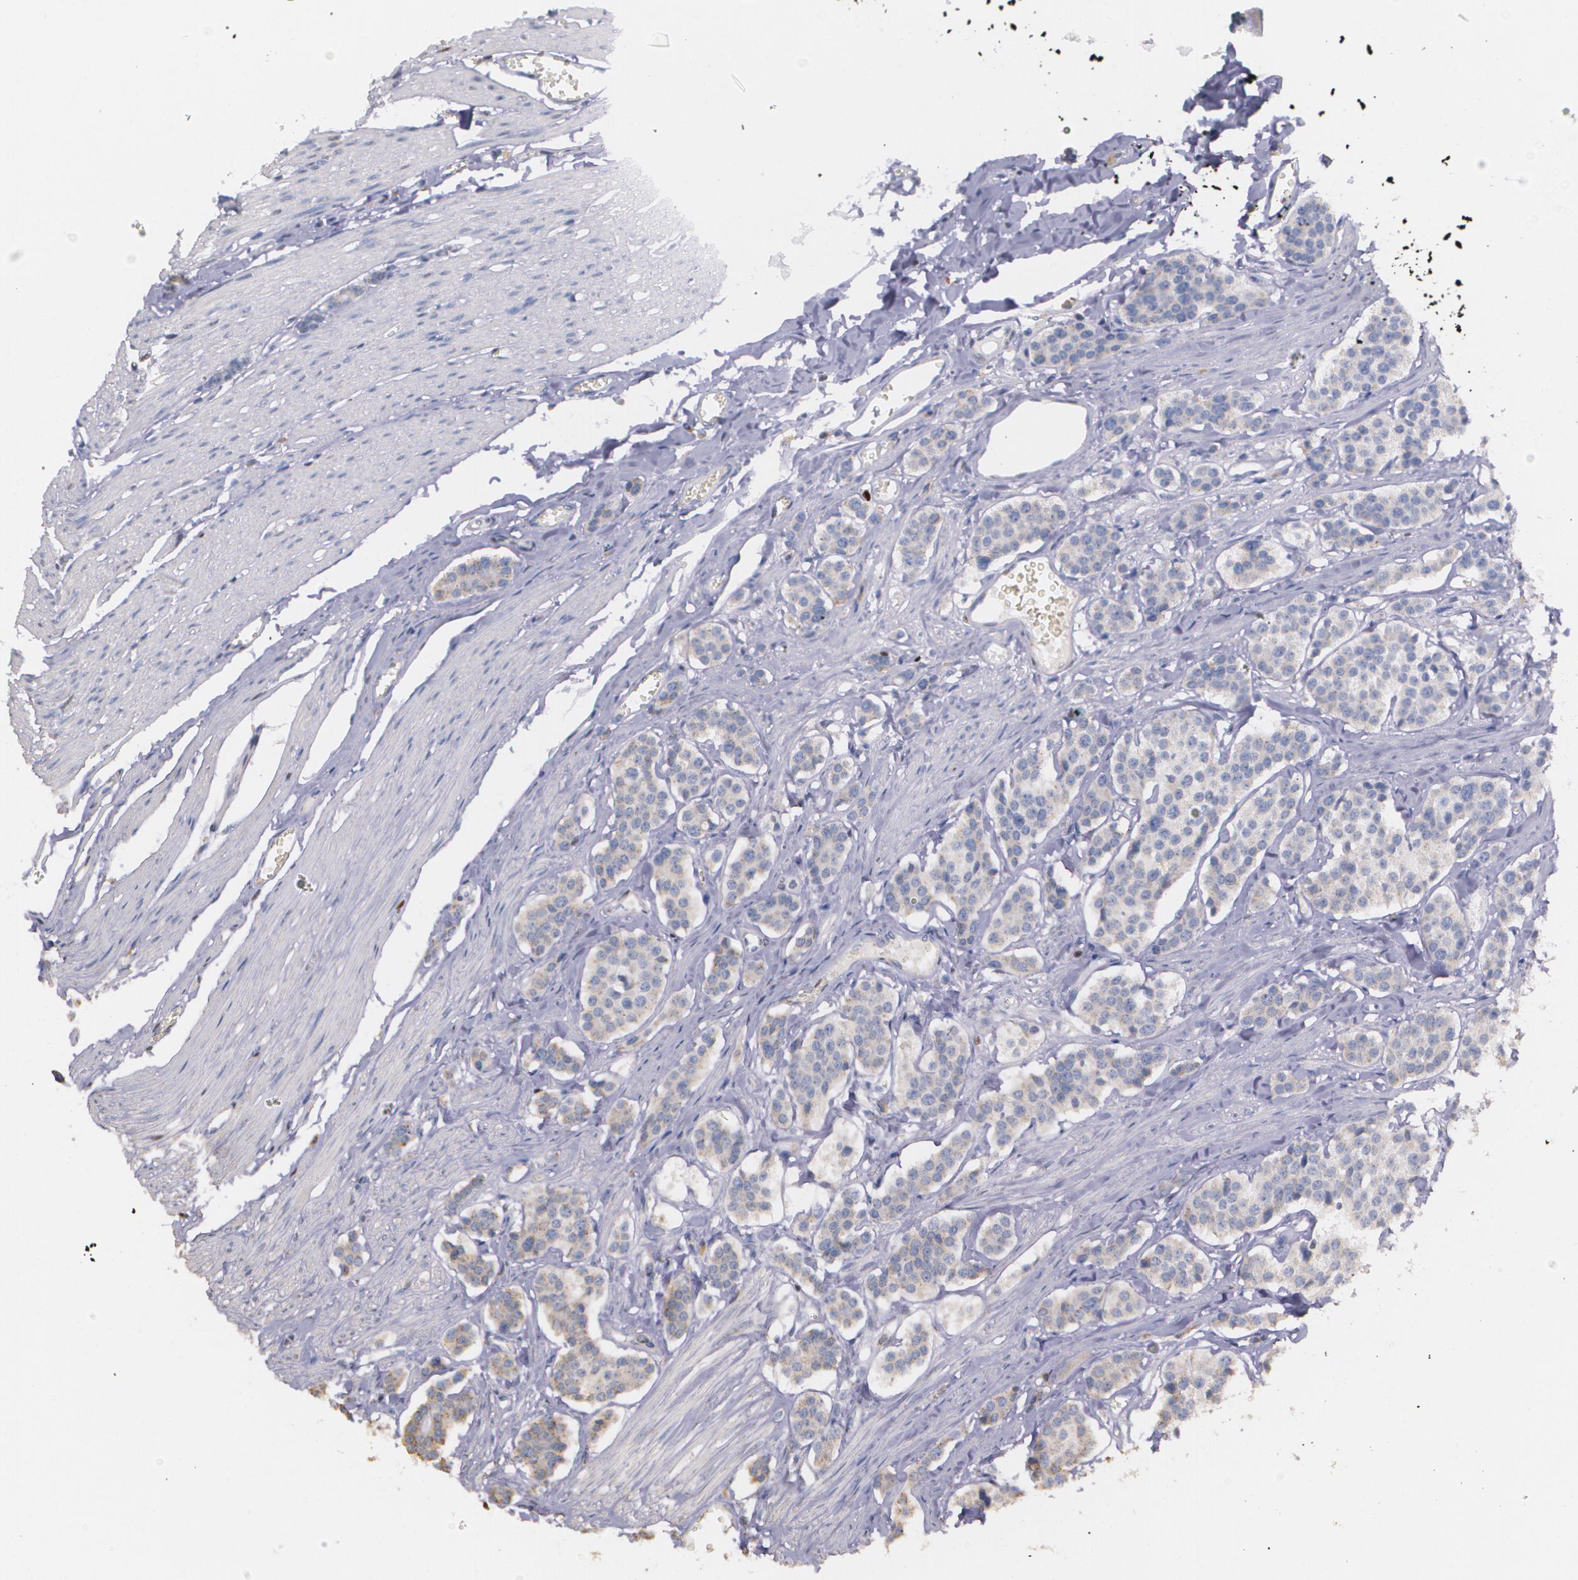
{"staining": {"intensity": "weak", "quantity": ">75%", "location": "cytoplasmic/membranous"}, "tissue": "carcinoid", "cell_type": "Tumor cells", "image_type": "cancer", "snomed": [{"axis": "morphology", "description": "Carcinoid, malignant, NOS"}, {"axis": "topography", "description": "Small intestine"}], "caption": "Immunohistochemical staining of human malignant carcinoid shows weak cytoplasmic/membranous protein expression in approximately >75% of tumor cells.", "gene": "ATF3", "patient": {"sex": "male", "age": 60}}